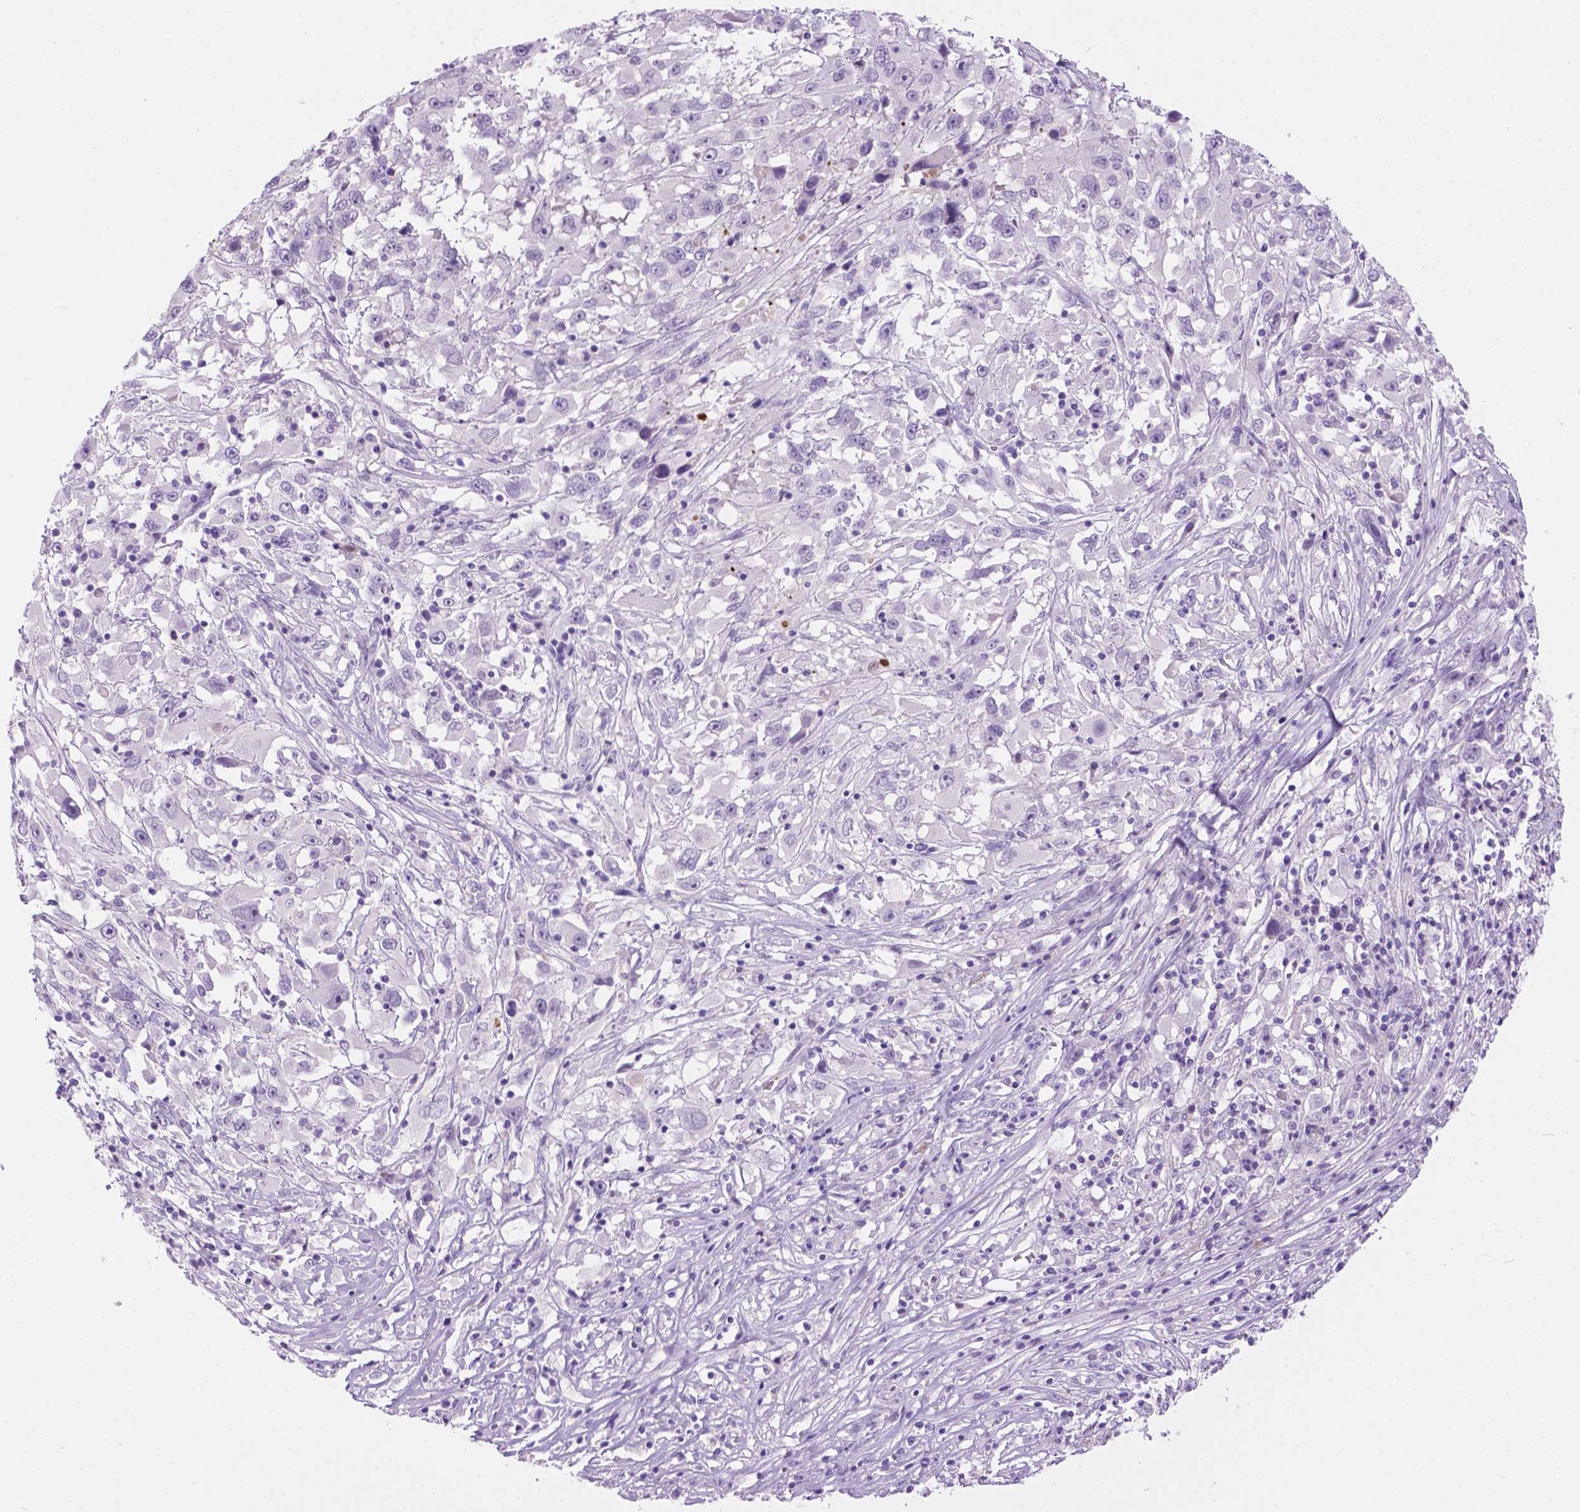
{"staining": {"intensity": "negative", "quantity": "none", "location": "none"}, "tissue": "melanoma", "cell_type": "Tumor cells", "image_type": "cancer", "snomed": [{"axis": "morphology", "description": "Malignant melanoma, Metastatic site"}, {"axis": "topography", "description": "Soft tissue"}], "caption": "Immunohistochemistry (IHC) of human melanoma demonstrates no staining in tumor cells. (Brightfield microscopy of DAB (3,3'-diaminobenzidine) IHC at high magnification).", "gene": "ARMS2", "patient": {"sex": "male", "age": 50}}